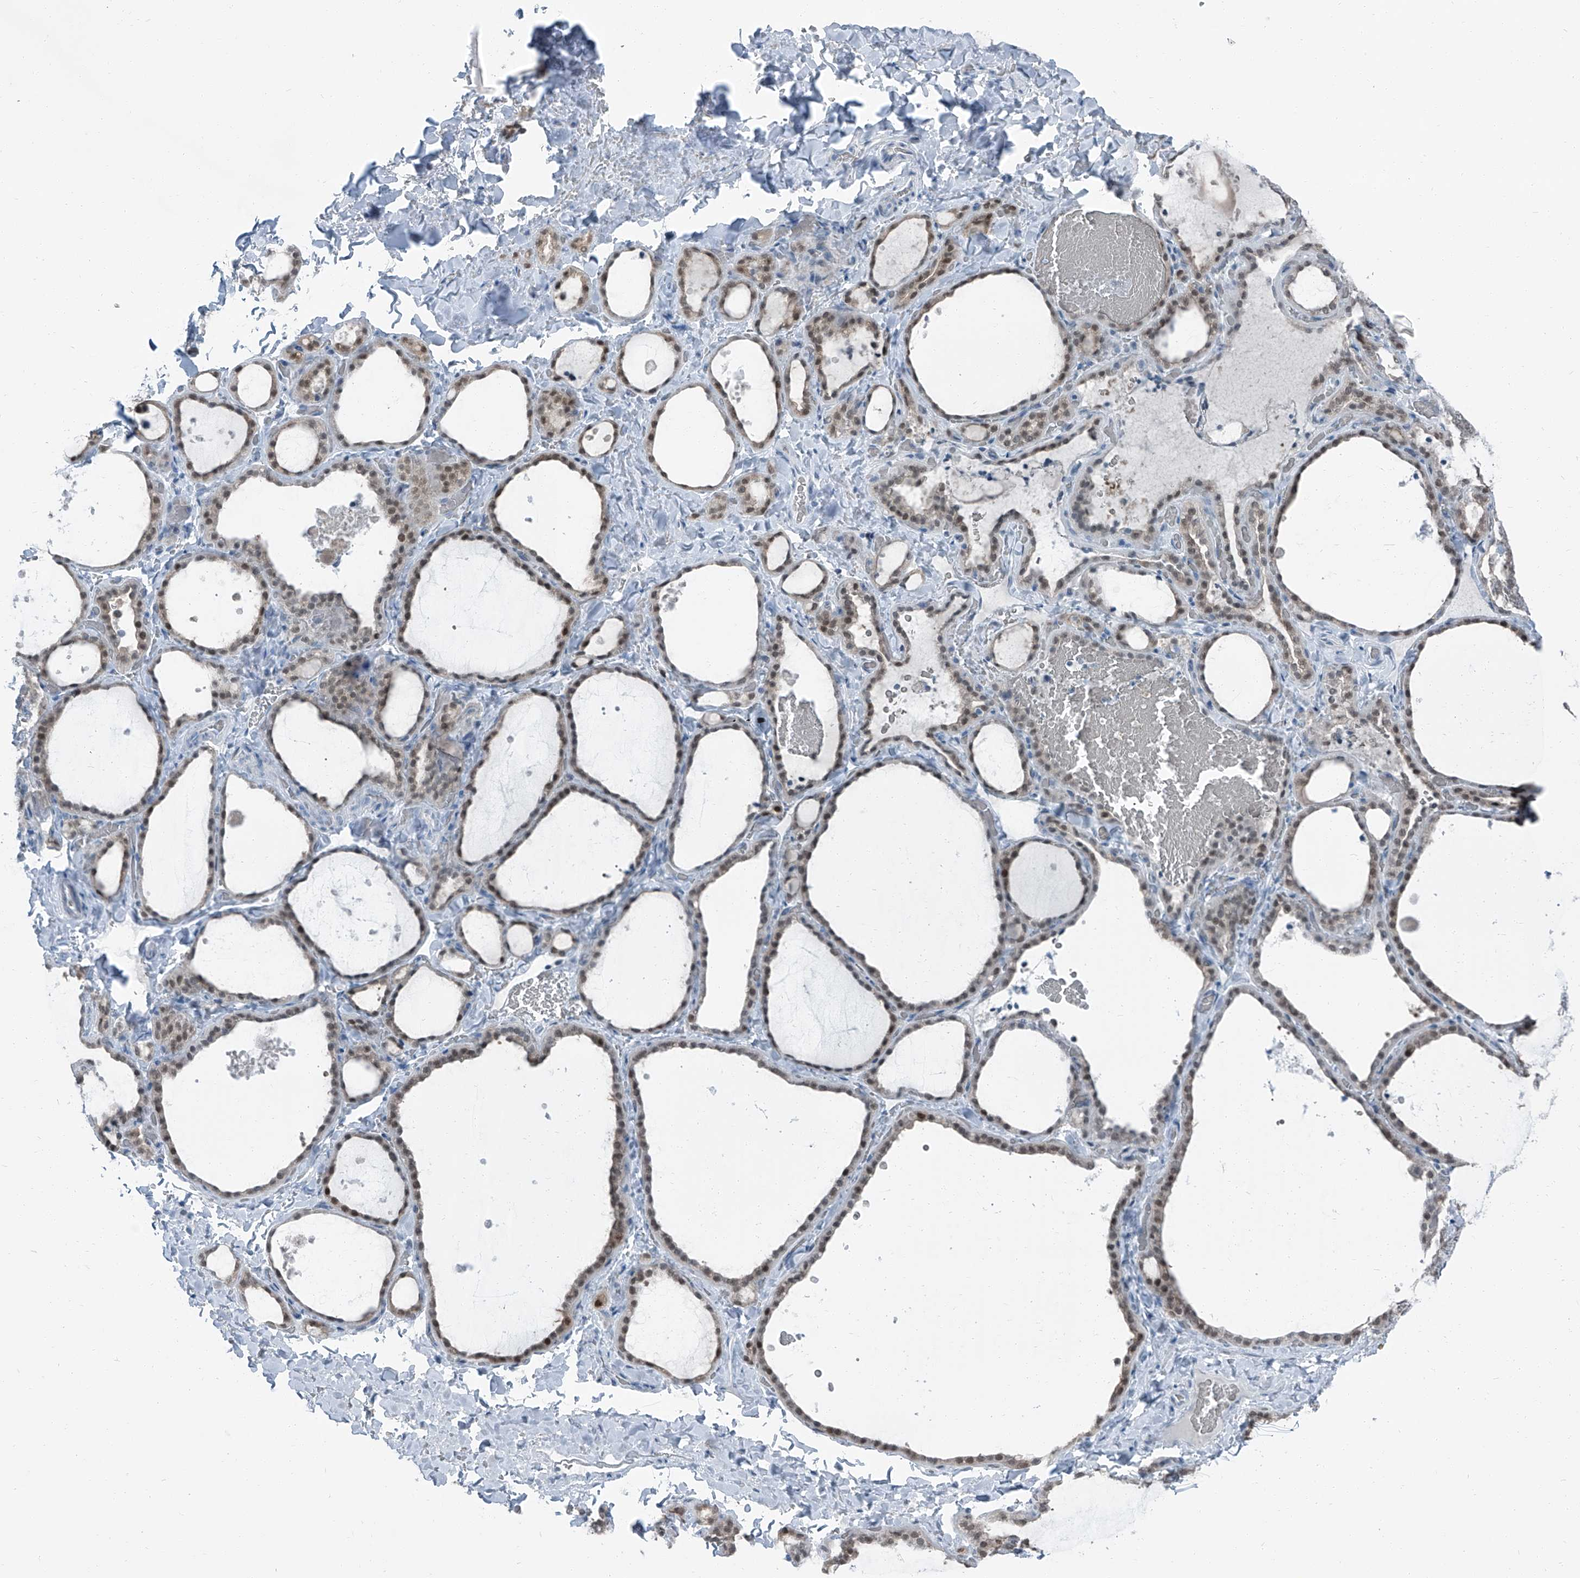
{"staining": {"intensity": "moderate", "quantity": ">75%", "location": "cytoplasmic/membranous,nuclear"}, "tissue": "thyroid gland", "cell_type": "Glandular cells", "image_type": "normal", "snomed": [{"axis": "morphology", "description": "Normal tissue, NOS"}, {"axis": "topography", "description": "Thyroid gland"}], "caption": "Immunohistochemistry of benign thyroid gland reveals medium levels of moderate cytoplasmic/membranous,nuclear expression in about >75% of glandular cells. (DAB (3,3'-diaminobenzidine) IHC, brown staining for protein, blue staining for nuclei).", "gene": "RGN", "patient": {"sex": "female", "age": 22}}